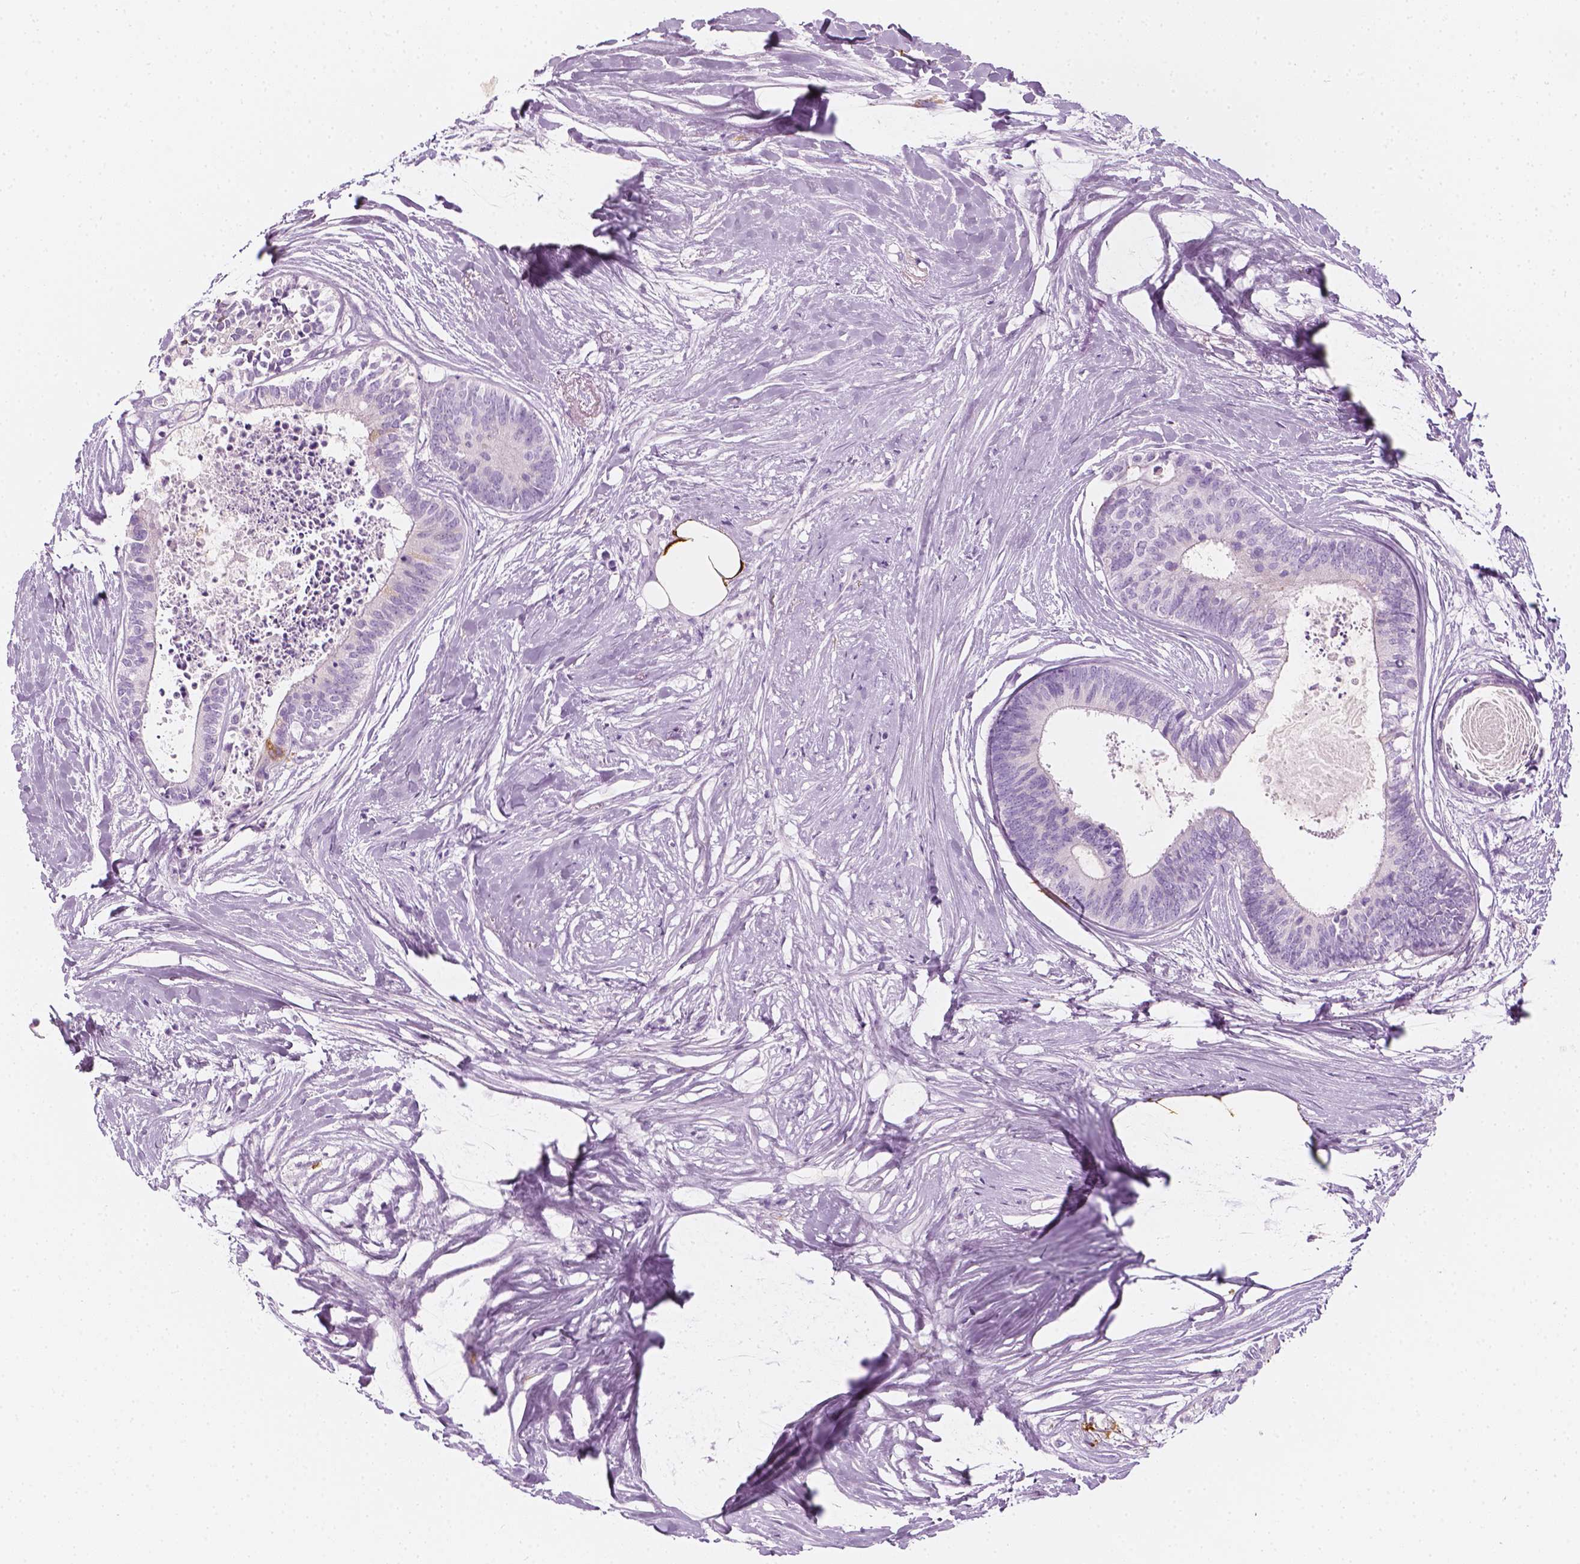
{"staining": {"intensity": "negative", "quantity": "none", "location": "none"}, "tissue": "colorectal cancer", "cell_type": "Tumor cells", "image_type": "cancer", "snomed": [{"axis": "morphology", "description": "Adenocarcinoma, NOS"}, {"axis": "topography", "description": "Colon"}, {"axis": "topography", "description": "Rectum"}], "caption": "This is an IHC micrograph of human colorectal adenocarcinoma. There is no expression in tumor cells.", "gene": "CES1", "patient": {"sex": "male", "age": 57}}